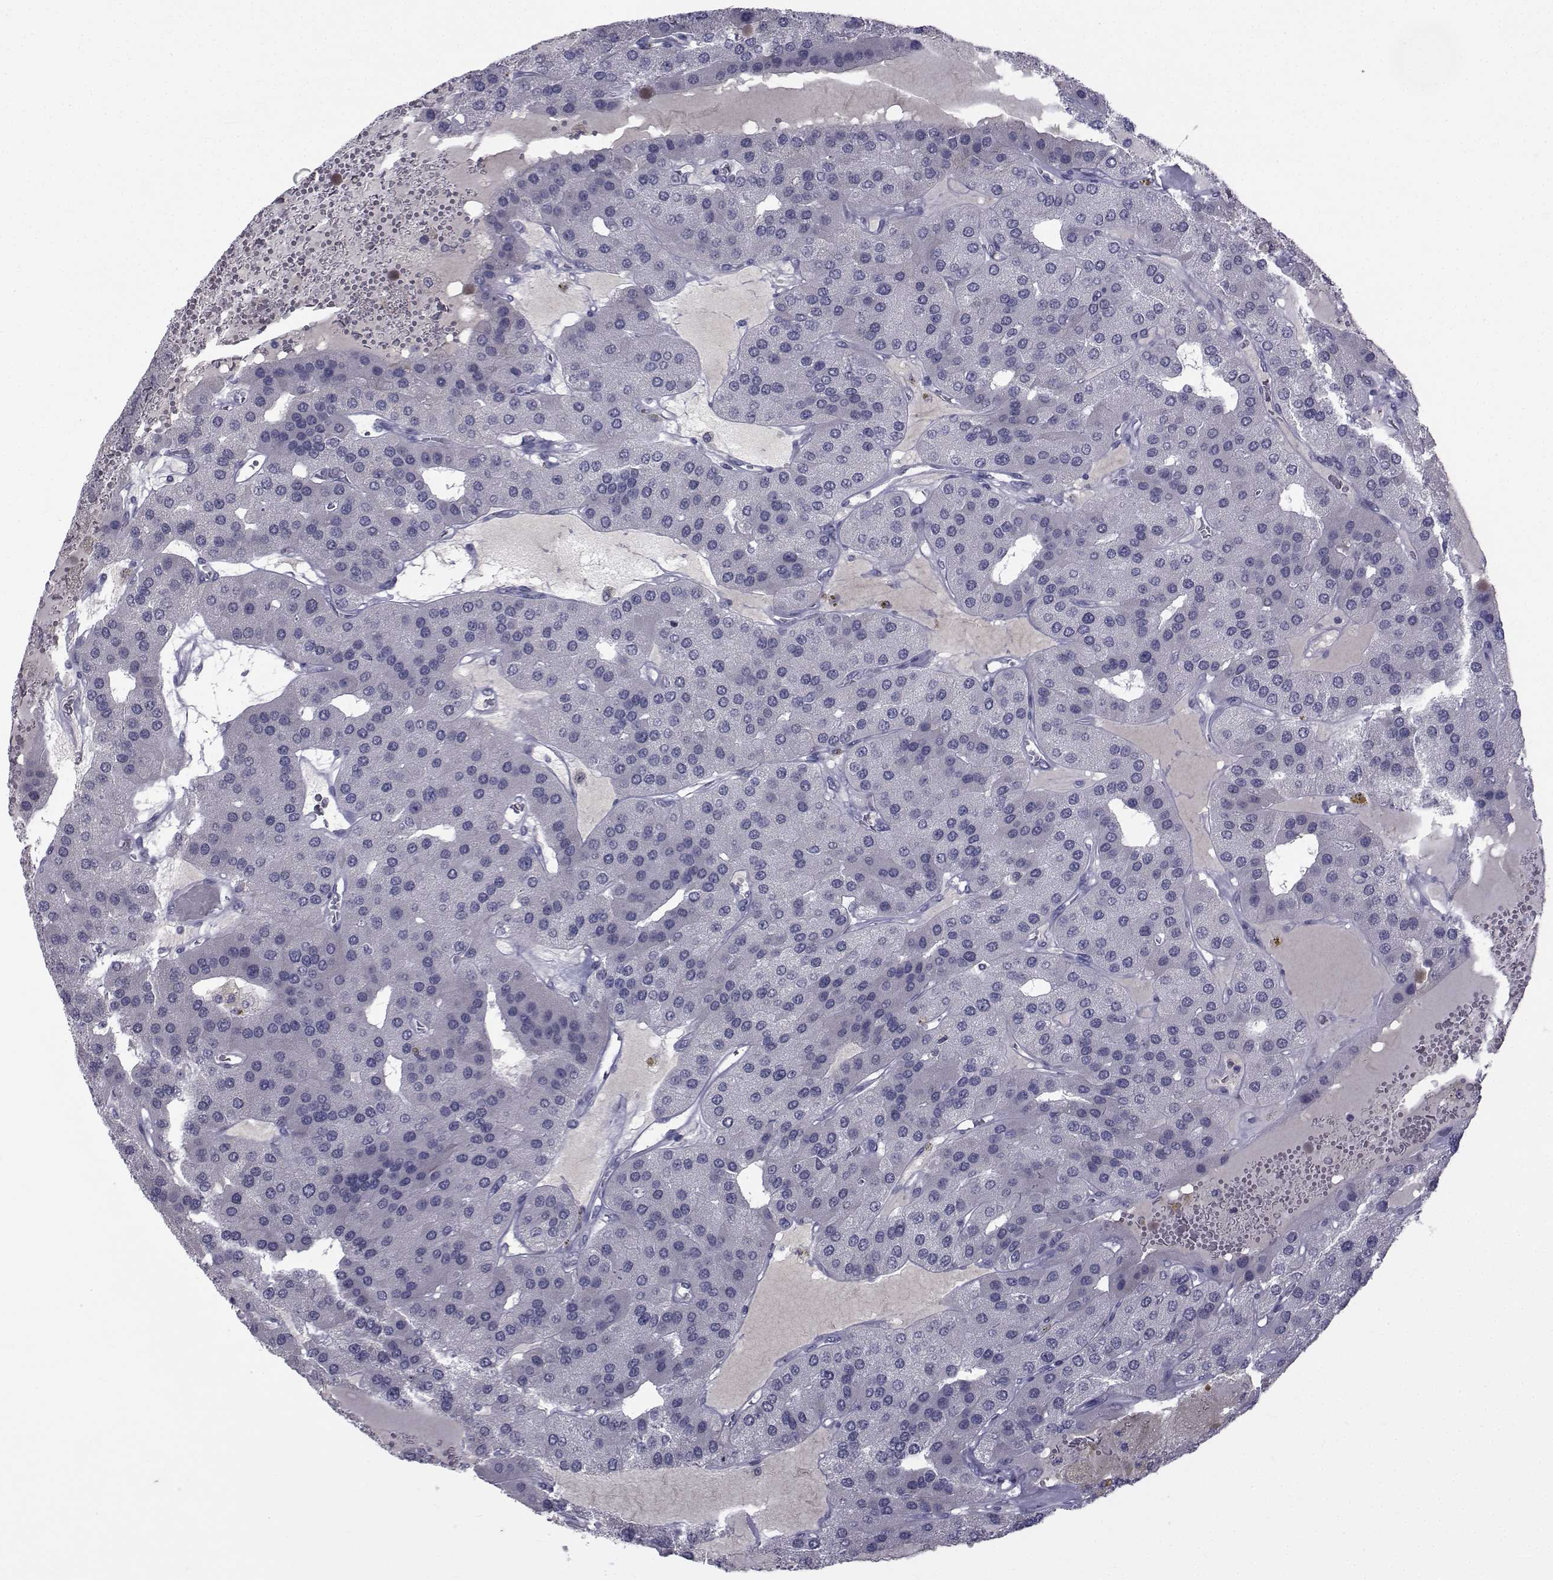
{"staining": {"intensity": "negative", "quantity": "none", "location": "none"}, "tissue": "parathyroid gland", "cell_type": "Glandular cells", "image_type": "normal", "snomed": [{"axis": "morphology", "description": "Normal tissue, NOS"}, {"axis": "morphology", "description": "Adenoma, NOS"}, {"axis": "topography", "description": "Parathyroid gland"}], "caption": "The micrograph reveals no staining of glandular cells in normal parathyroid gland. The staining is performed using DAB brown chromogen with nuclei counter-stained in using hematoxylin.", "gene": "PAX2", "patient": {"sex": "female", "age": 86}}